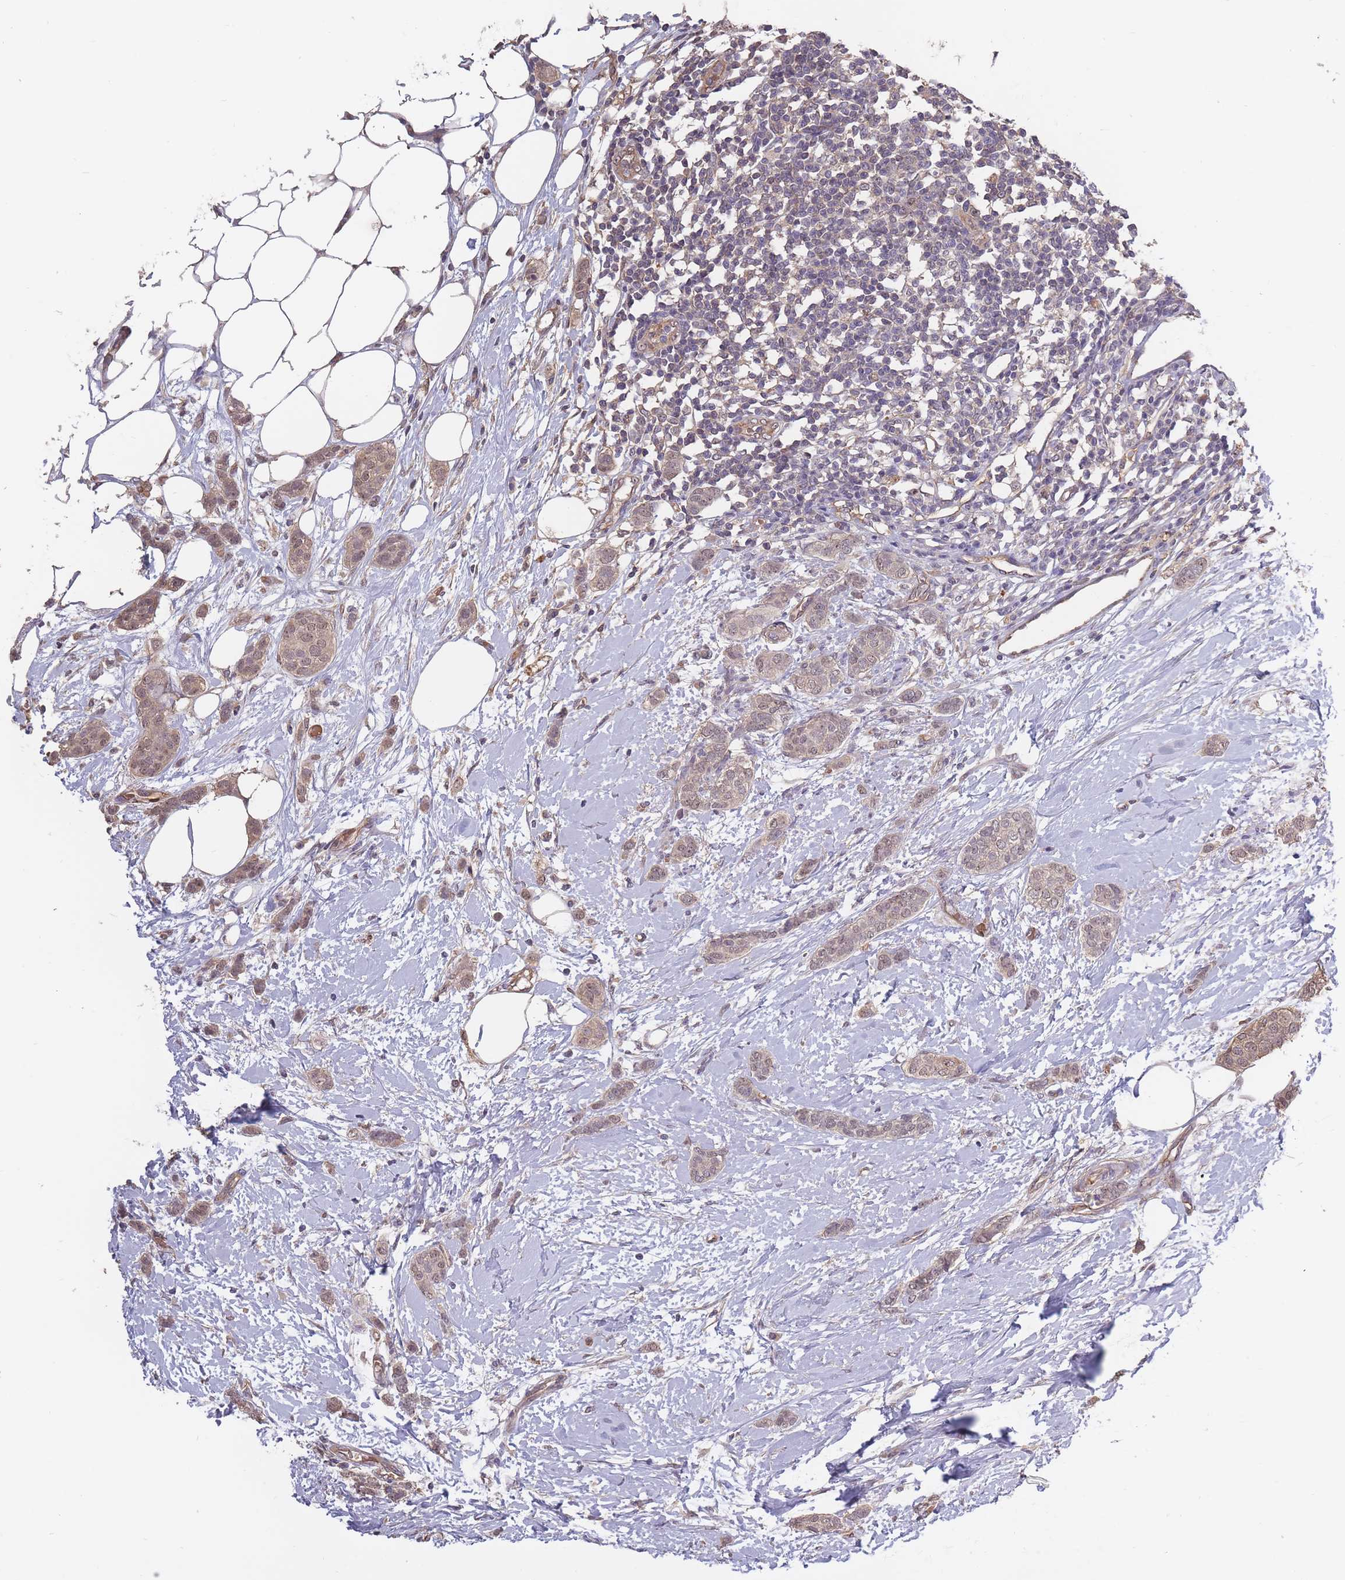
{"staining": {"intensity": "weak", "quantity": ">75%", "location": "cytoplasmic/membranous,nuclear"}, "tissue": "breast cancer", "cell_type": "Tumor cells", "image_type": "cancer", "snomed": [{"axis": "morphology", "description": "Duct carcinoma"}, {"axis": "topography", "description": "Breast"}], "caption": "Tumor cells exhibit low levels of weak cytoplasmic/membranous and nuclear expression in approximately >75% of cells in breast cancer (invasive ductal carcinoma).", "gene": "KIAA1755", "patient": {"sex": "female", "age": 72}}